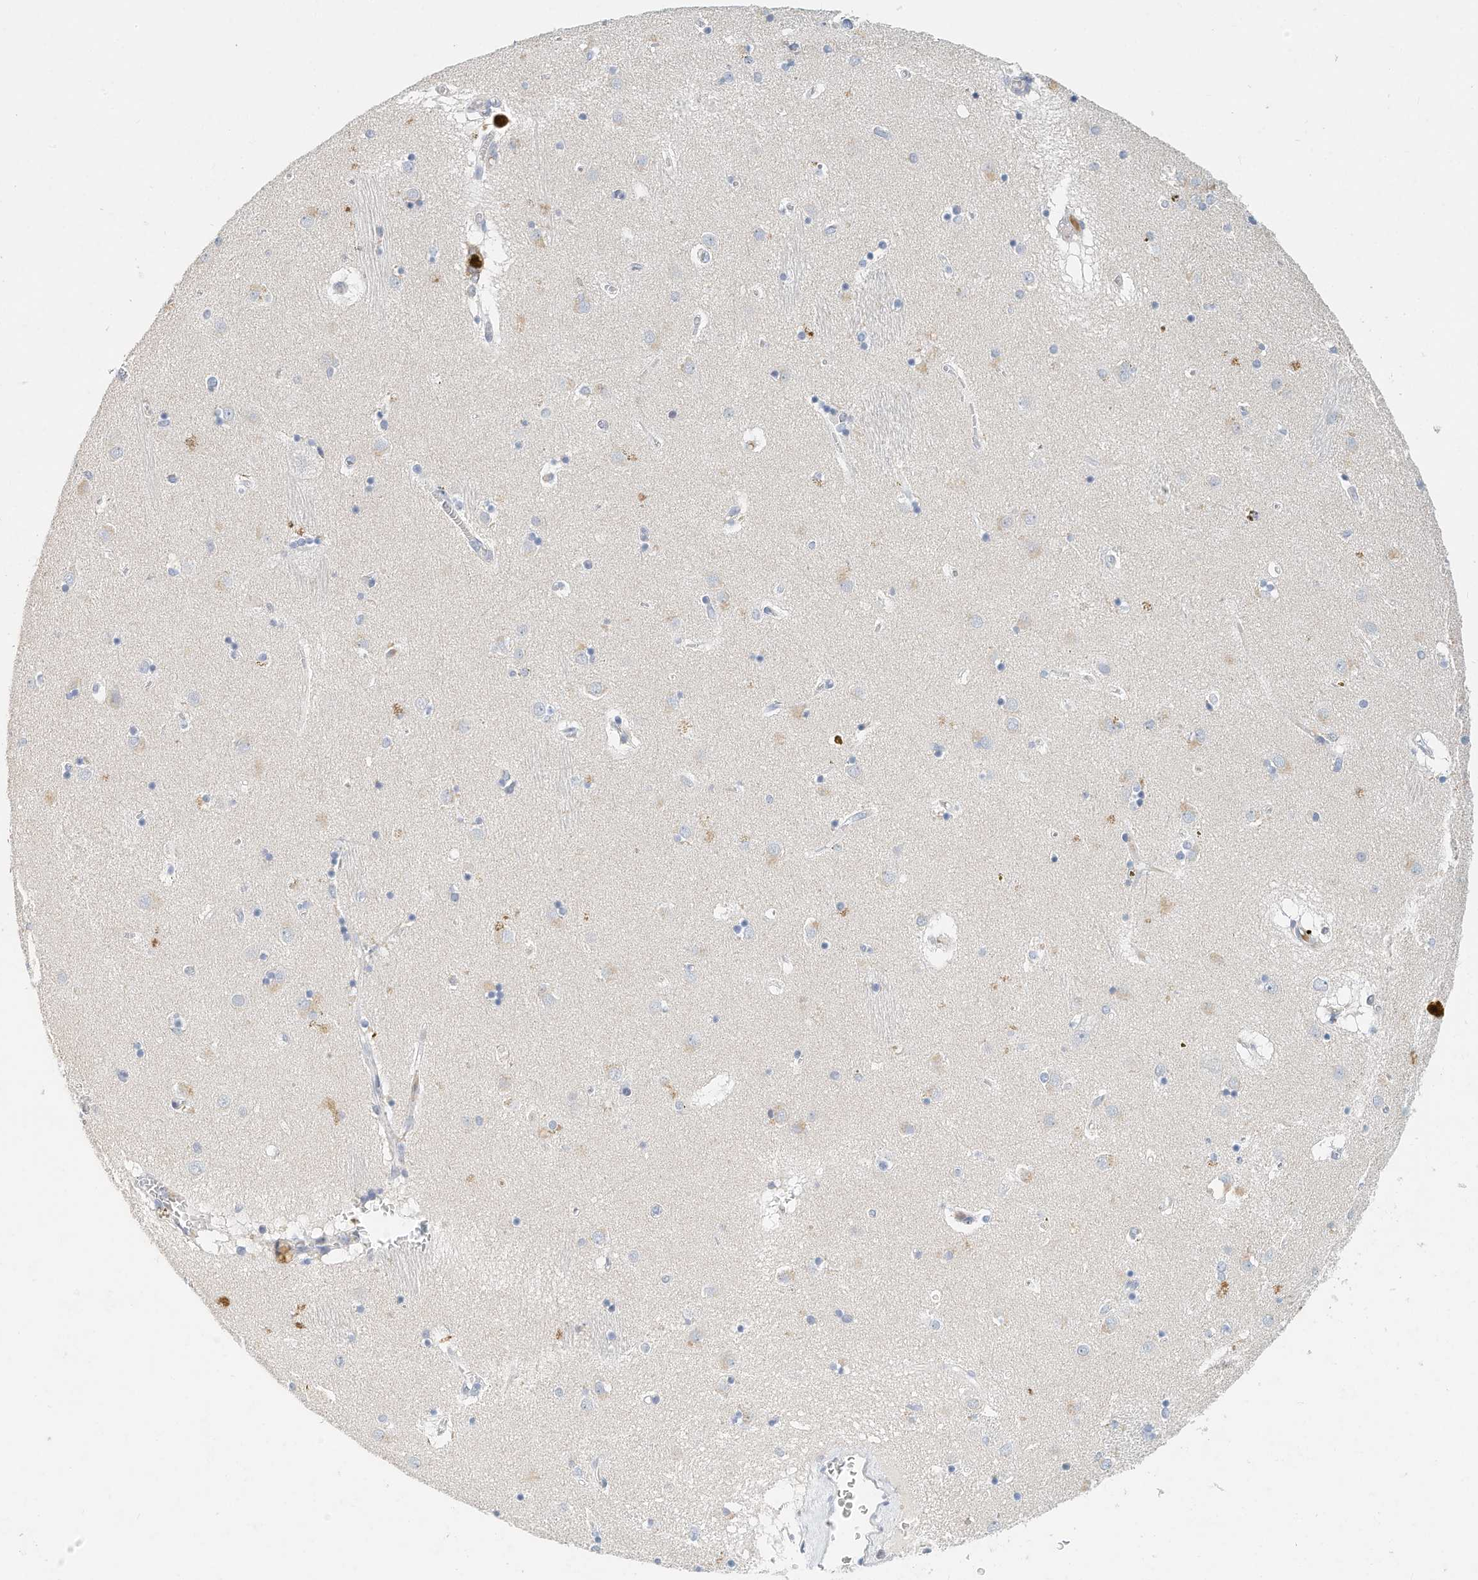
{"staining": {"intensity": "negative", "quantity": "none", "location": "none"}, "tissue": "caudate", "cell_type": "Glial cells", "image_type": "normal", "snomed": [{"axis": "morphology", "description": "Normal tissue, NOS"}, {"axis": "topography", "description": "Lateral ventricle wall"}], "caption": "Immunohistochemistry (IHC) of unremarkable human caudate reveals no expression in glial cells.", "gene": "MICAL1", "patient": {"sex": "male", "age": 70}}